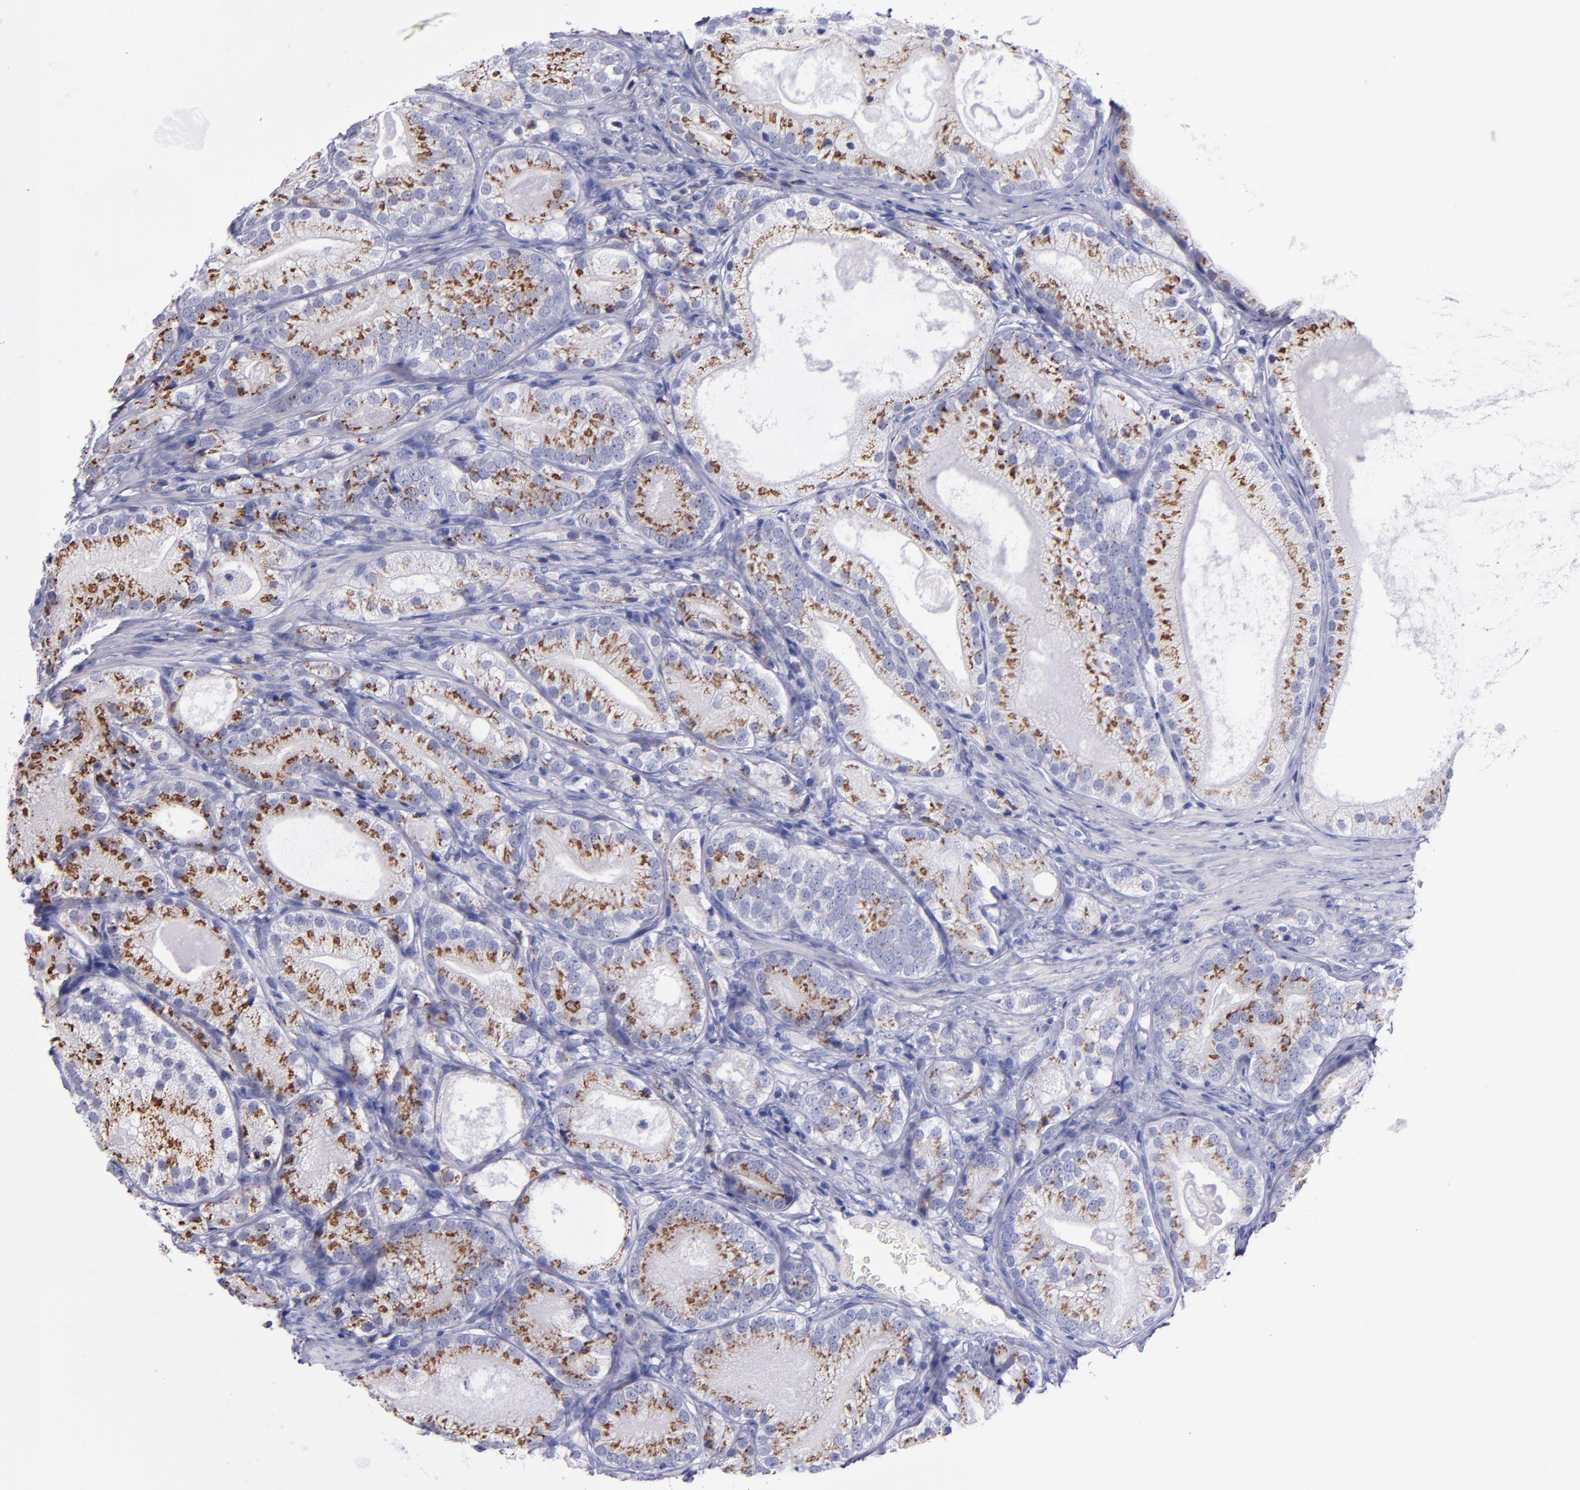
{"staining": {"intensity": "strong", "quantity": ">75%", "location": "cytoplasmic/membranous"}, "tissue": "prostate cancer", "cell_type": "Tumor cells", "image_type": "cancer", "snomed": [{"axis": "morphology", "description": "Adenocarcinoma, Low grade"}, {"axis": "topography", "description": "Prostate"}], "caption": "Immunohistochemistry of prostate cancer (low-grade adenocarcinoma) reveals high levels of strong cytoplasmic/membranous staining in about >75% of tumor cells. Immunohistochemistry (ihc) stains the protein of interest in brown and the nuclei are stained blue.", "gene": "RAB41", "patient": {"sex": "male", "age": 69}}